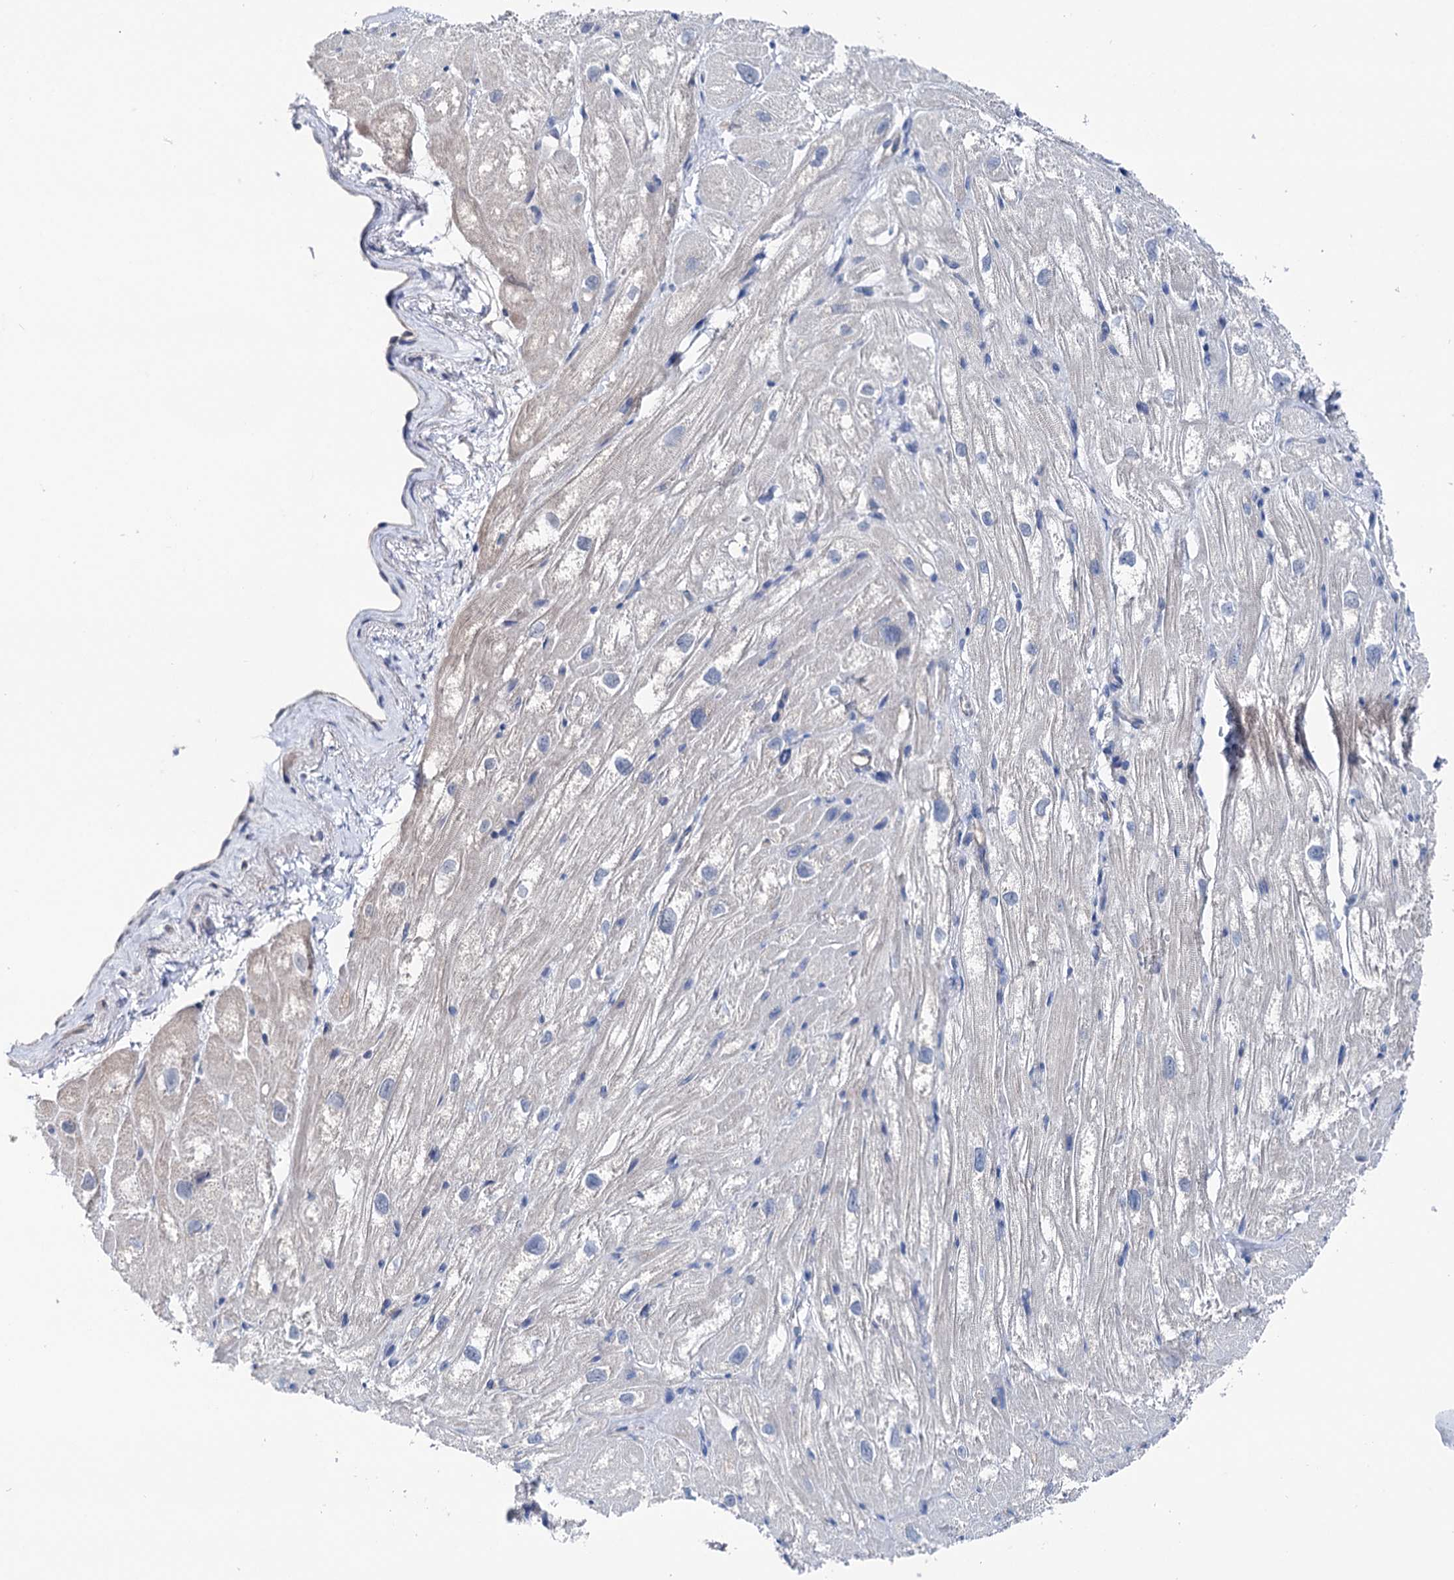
{"staining": {"intensity": "moderate", "quantity": "<25%", "location": "cytoplasmic/membranous"}, "tissue": "heart muscle", "cell_type": "Cardiomyocytes", "image_type": "normal", "snomed": [{"axis": "morphology", "description": "Normal tissue, NOS"}, {"axis": "topography", "description": "Heart"}], "caption": "Moderate cytoplasmic/membranous staining is appreciated in about <25% of cardiomyocytes in benign heart muscle. Nuclei are stained in blue.", "gene": "SHROOM1", "patient": {"sex": "male", "age": 50}}